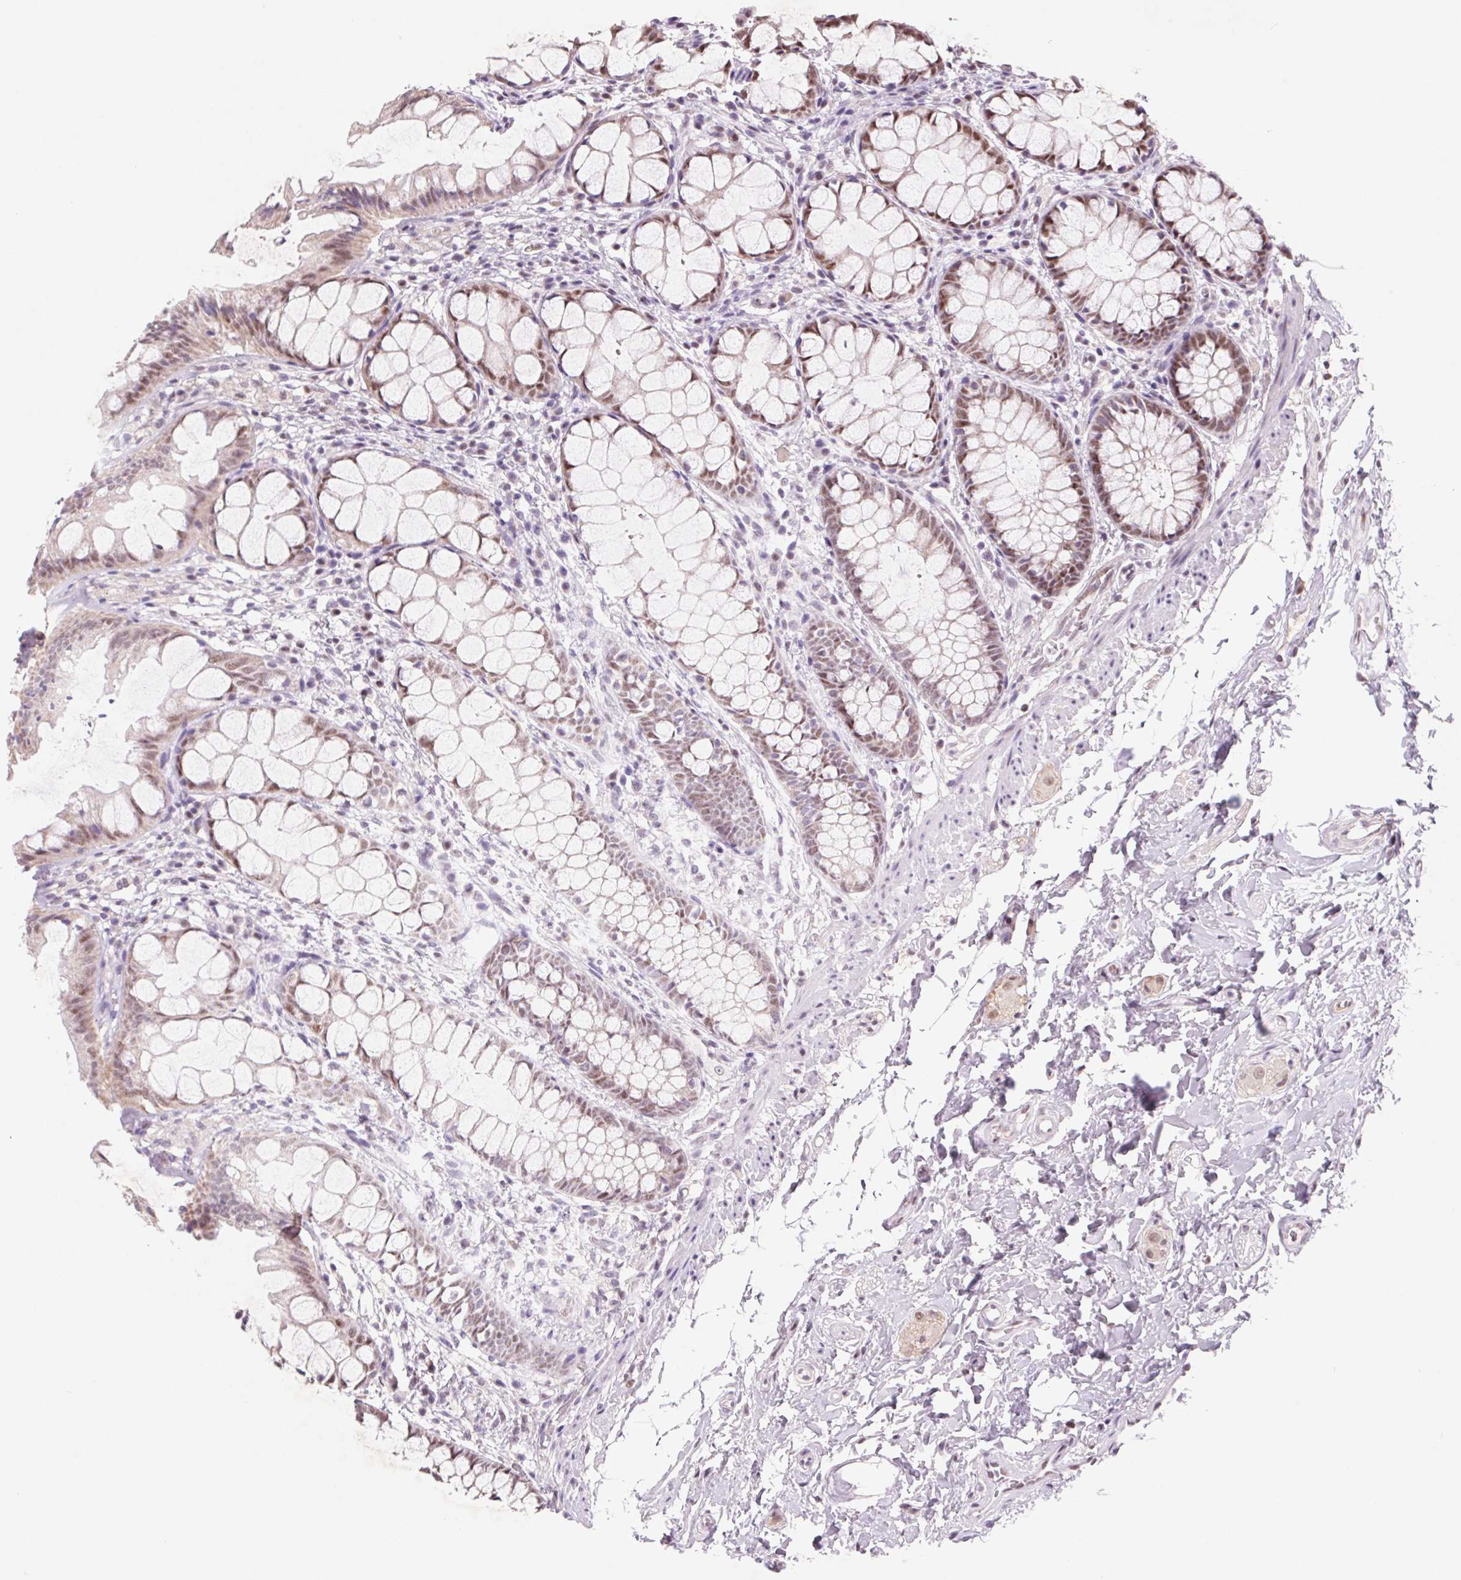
{"staining": {"intensity": "moderate", "quantity": "25%-75%", "location": "nuclear"}, "tissue": "rectum", "cell_type": "Glandular cells", "image_type": "normal", "snomed": [{"axis": "morphology", "description": "Normal tissue, NOS"}, {"axis": "topography", "description": "Rectum"}], "caption": "The photomicrograph shows staining of normal rectum, revealing moderate nuclear protein positivity (brown color) within glandular cells.", "gene": "DPPA5", "patient": {"sex": "female", "age": 62}}